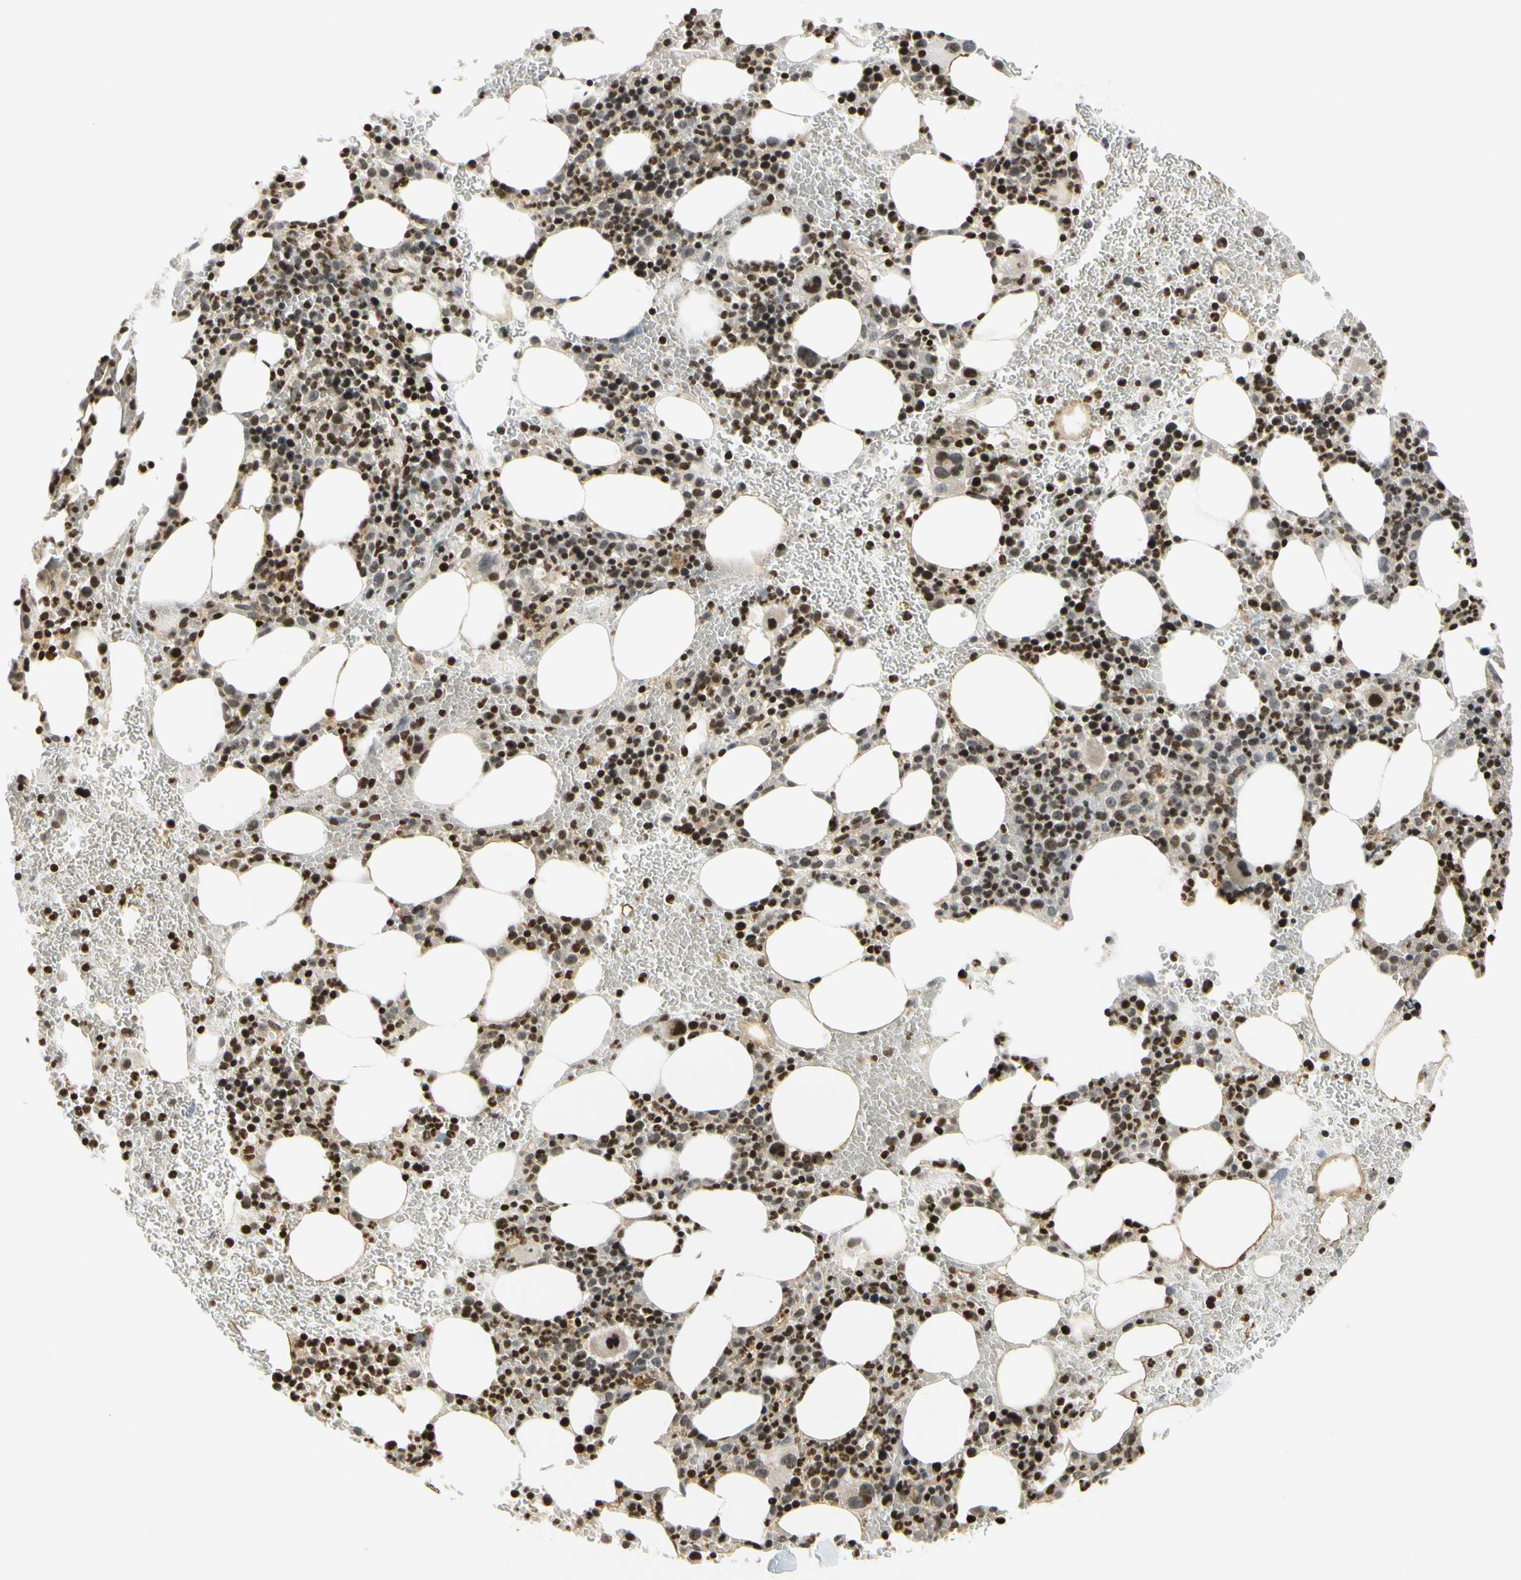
{"staining": {"intensity": "strong", "quantity": ">75%", "location": "nuclear"}, "tissue": "bone marrow", "cell_type": "Hematopoietic cells", "image_type": "normal", "snomed": [{"axis": "morphology", "description": "Normal tissue, NOS"}, {"axis": "morphology", "description": "Inflammation, NOS"}, {"axis": "topography", "description": "Bone marrow"}], "caption": "The micrograph displays immunohistochemical staining of benign bone marrow. There is strong nuclear staining is present in about >75% of hematopoietic cells. The staining was performed using DAB to visualize the protein expression in brown, while the nuclei were stained in blue with hematoxylin (Magnification: 20x).", "gene": "CDK7", "patient": {"sex": "female", "age": 54}}